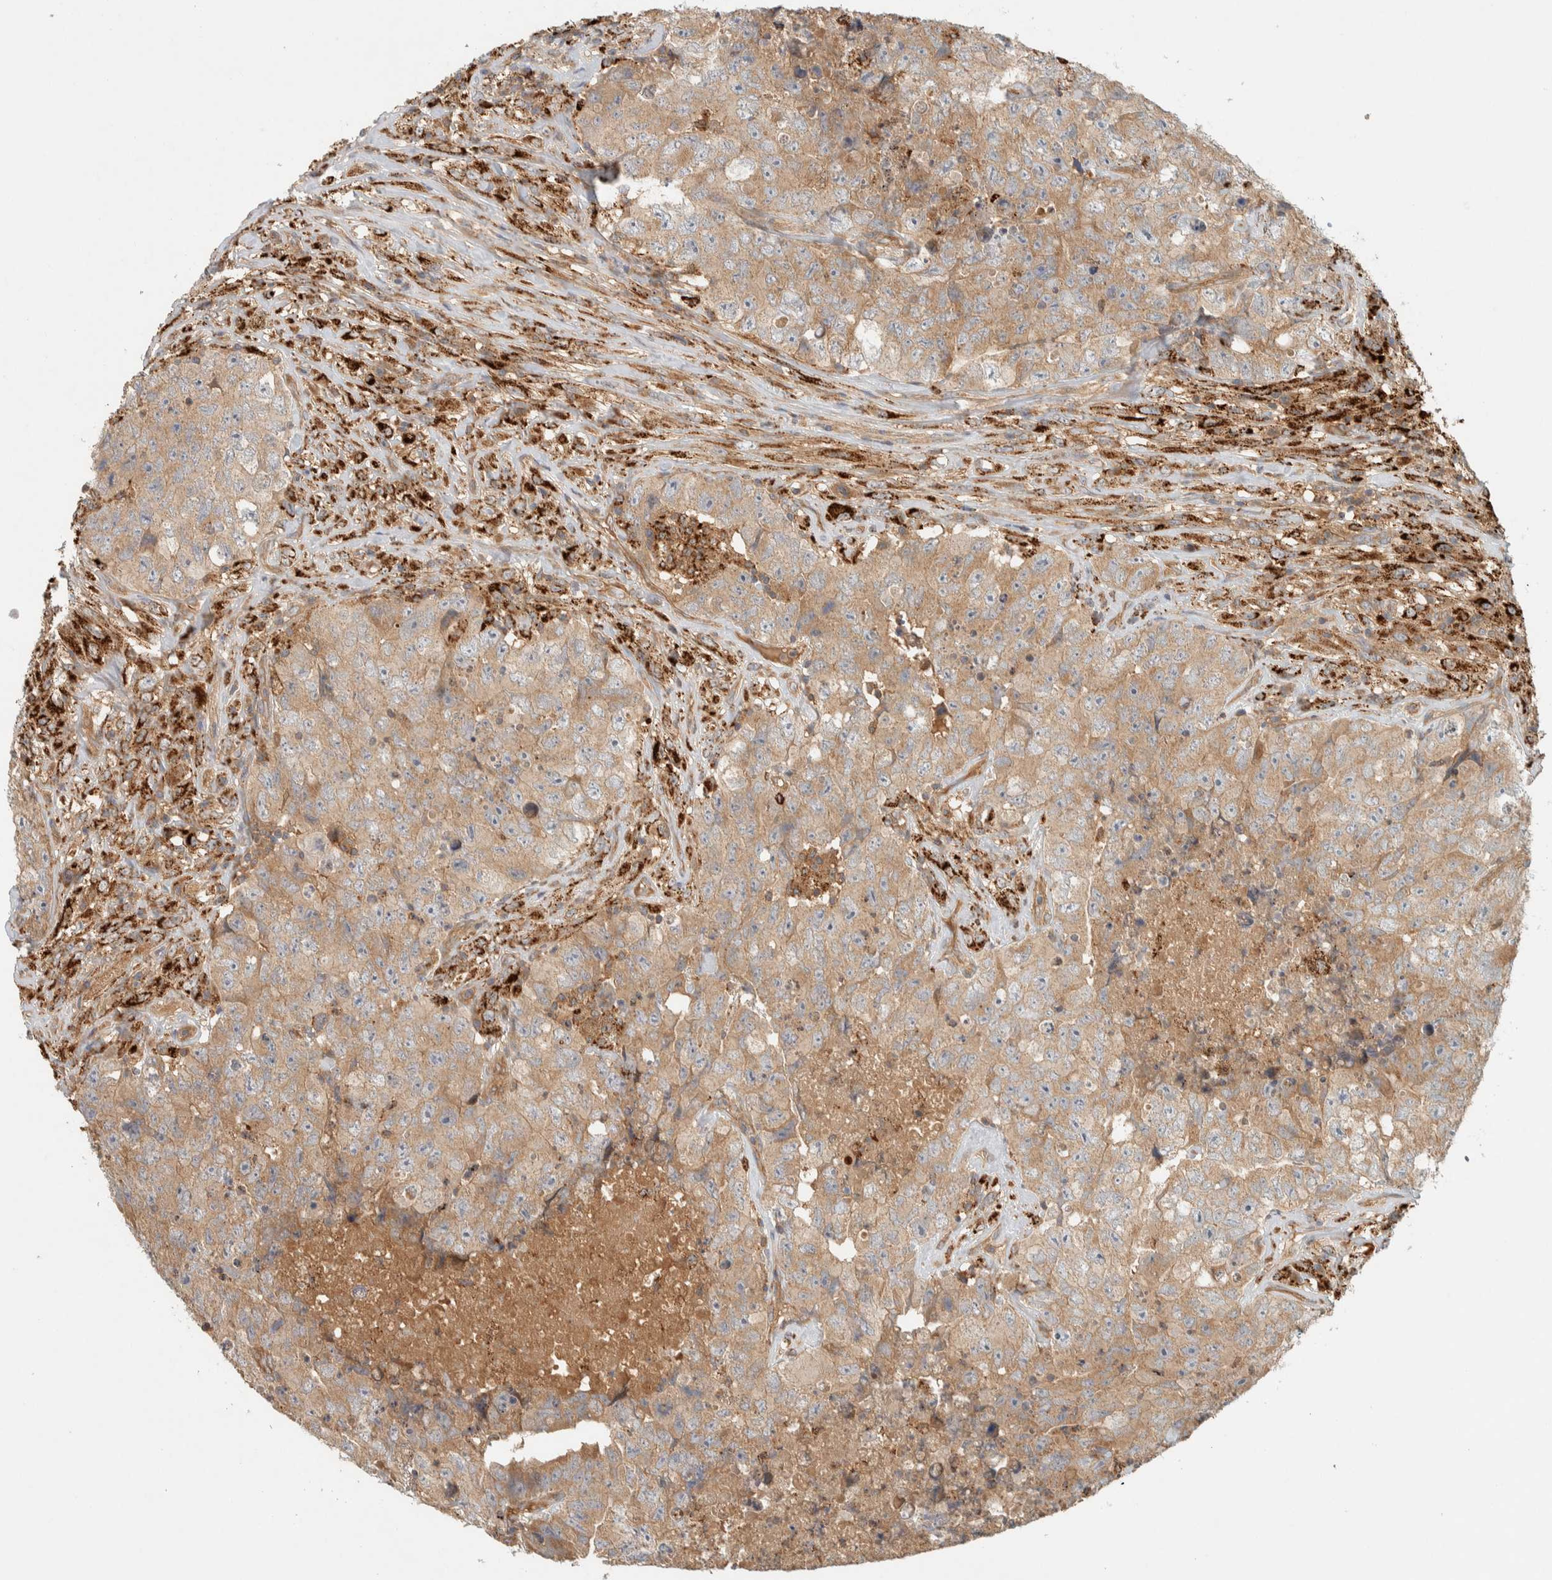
{"staining": {"intensity": "moderate", "quantity": ">75%", "location": "cytoplasmic/membranous"}, "tissue": "testis cancer", "cell_type": "Tumor cells", "image_type": "cancer", "snomed": [{"axis": "morphology", "description": "Carcinoma, Embryonal, NOS"}, {"axis": "topography", "description": "Testis"}], "caption": "This histopathology image reveals immunohistochemistry (IHC) staining of testis cancer, with medium moderate cytoplasmic/membranous expression in approximately >75% of tumor cells.", "gene": "FAM167A", "patient": {"sex": "male", "age": 32}}